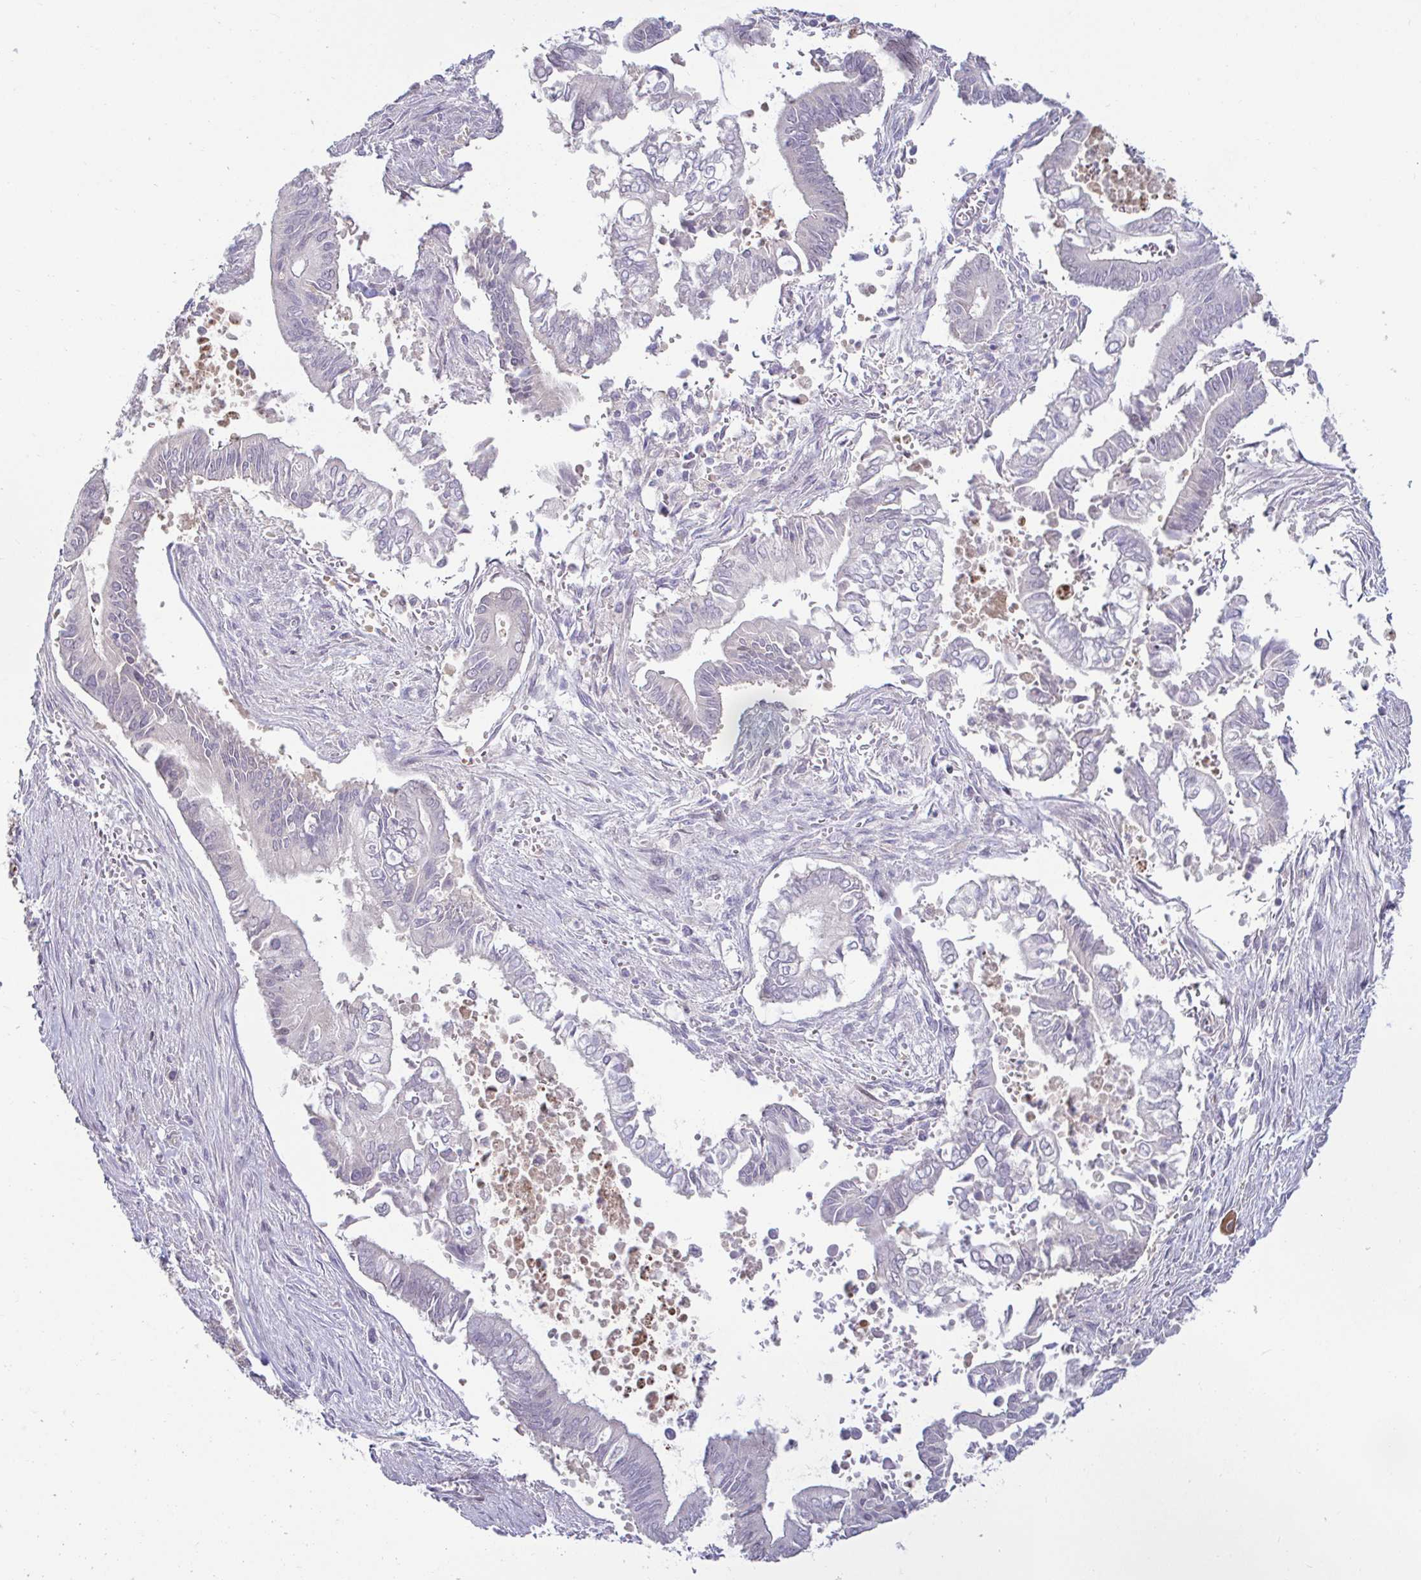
{"staining": {"intensity": "negative", "quantity": "none", "location": "none"}, "tissue": "pancreatic cancer", "cell_type": "Tumor cells", "image_type": "cancer", "snomed": [{"axis": "morphology", "description": "Adenocarcinoma, NOS"}, {"axis": "topography", "description": "Pancreas"}], "caption": "Immunohistochemical staining of adenocarcinoma (pancreatic) reveals no significant staining in tumor cells.", "gene": "GSTM1", "patient": {"sex": "male", "age": 68}}